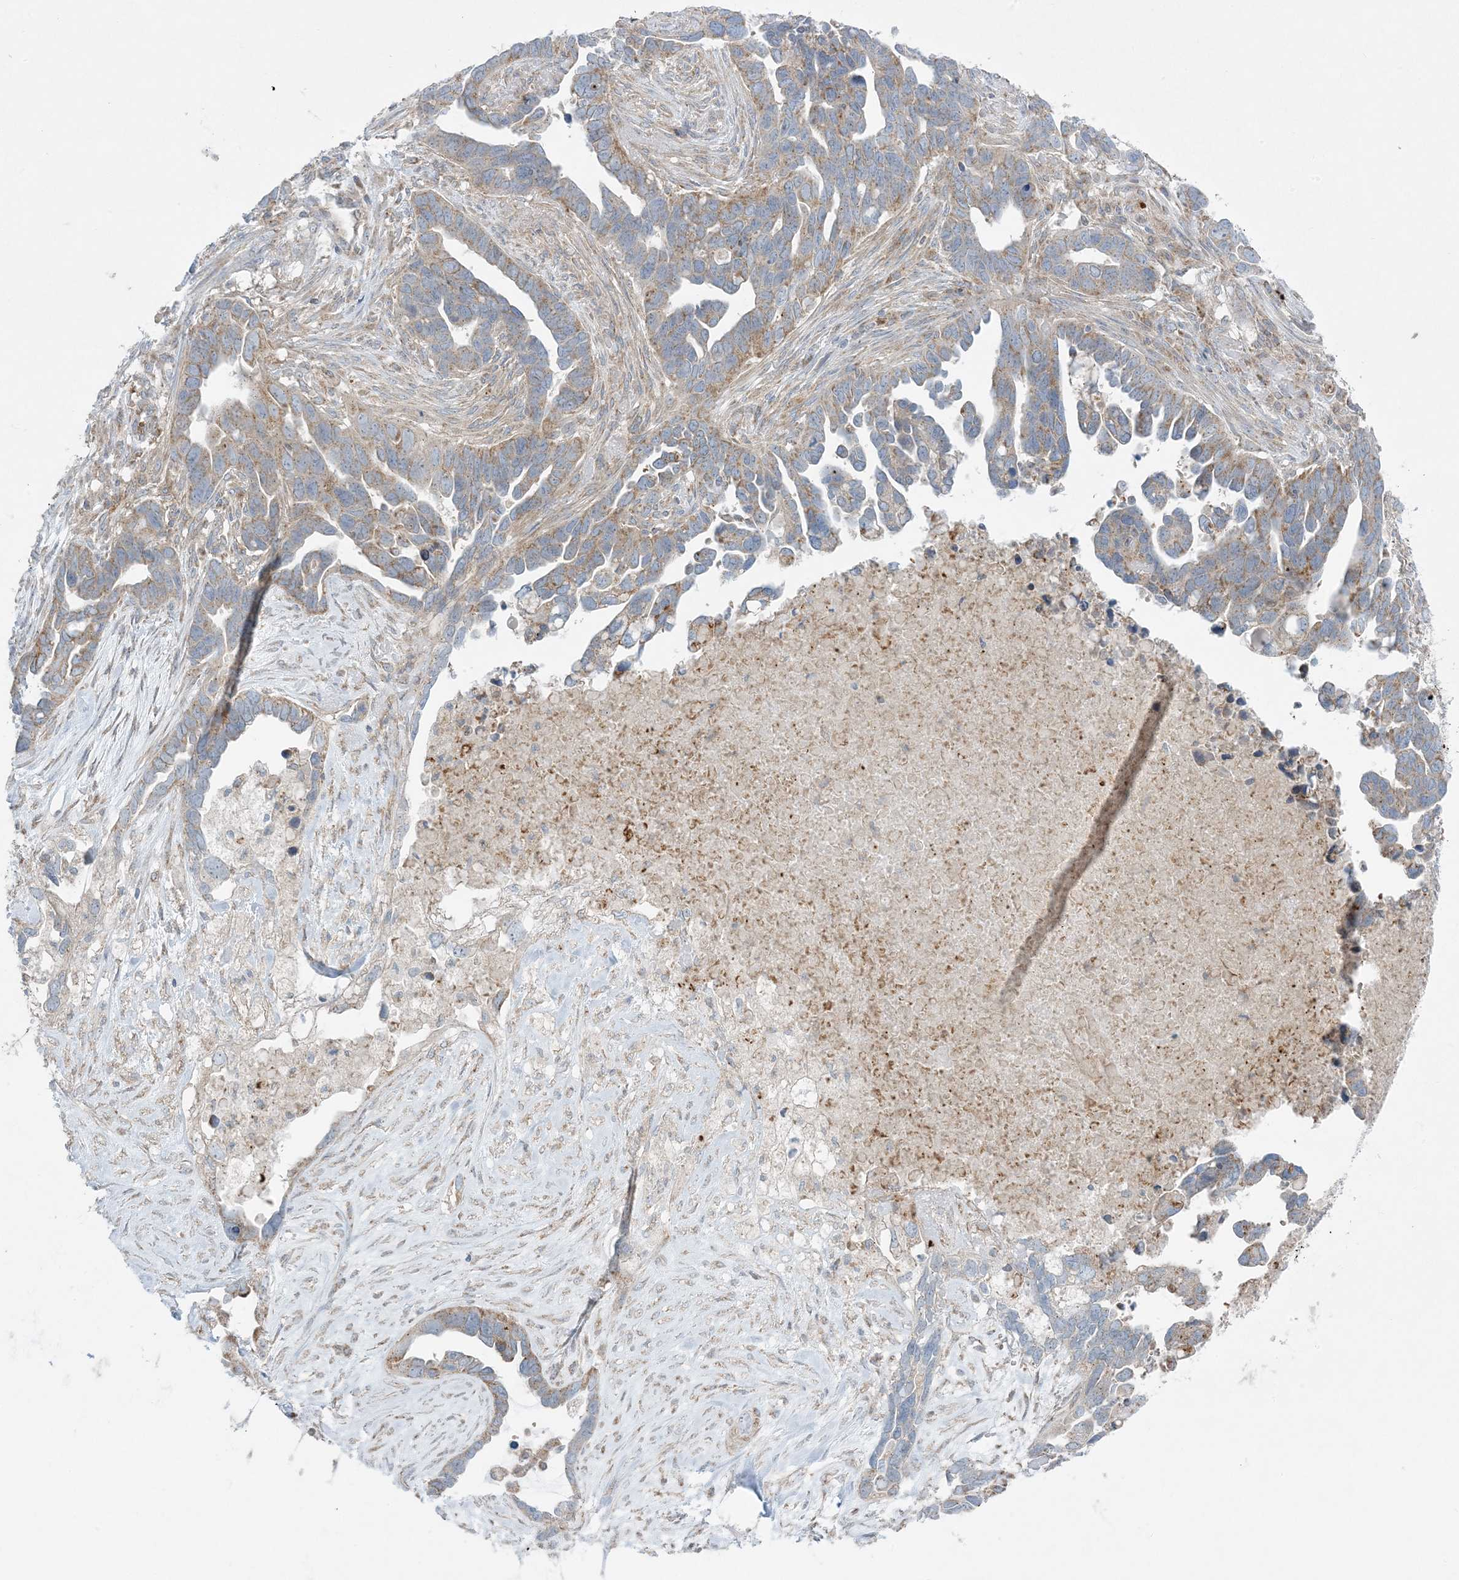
{"staining": {"intensity": "moderate", "quantity": "25%-75%", "location": "cytoplasmic/membranous"}, "tissue": "ovarian cancer", "cell_type": "Tumor cells", "image_type": "cancer", "snomed": [{"axis": "morphology", "description": "Cystadenocarcinoma, serous, NOS"}, {"axis": "topography", "description": "Ovary"}], "caption": "Ovarian serous cystadenocarcinoma stained for a protein (brown) exhibits moderate cytoplasmic/membranous positive positivity in about 25%-75% of tumor cells.", "gene": "PIK3R4", "patient": {"sex": "female", "age": 54}}